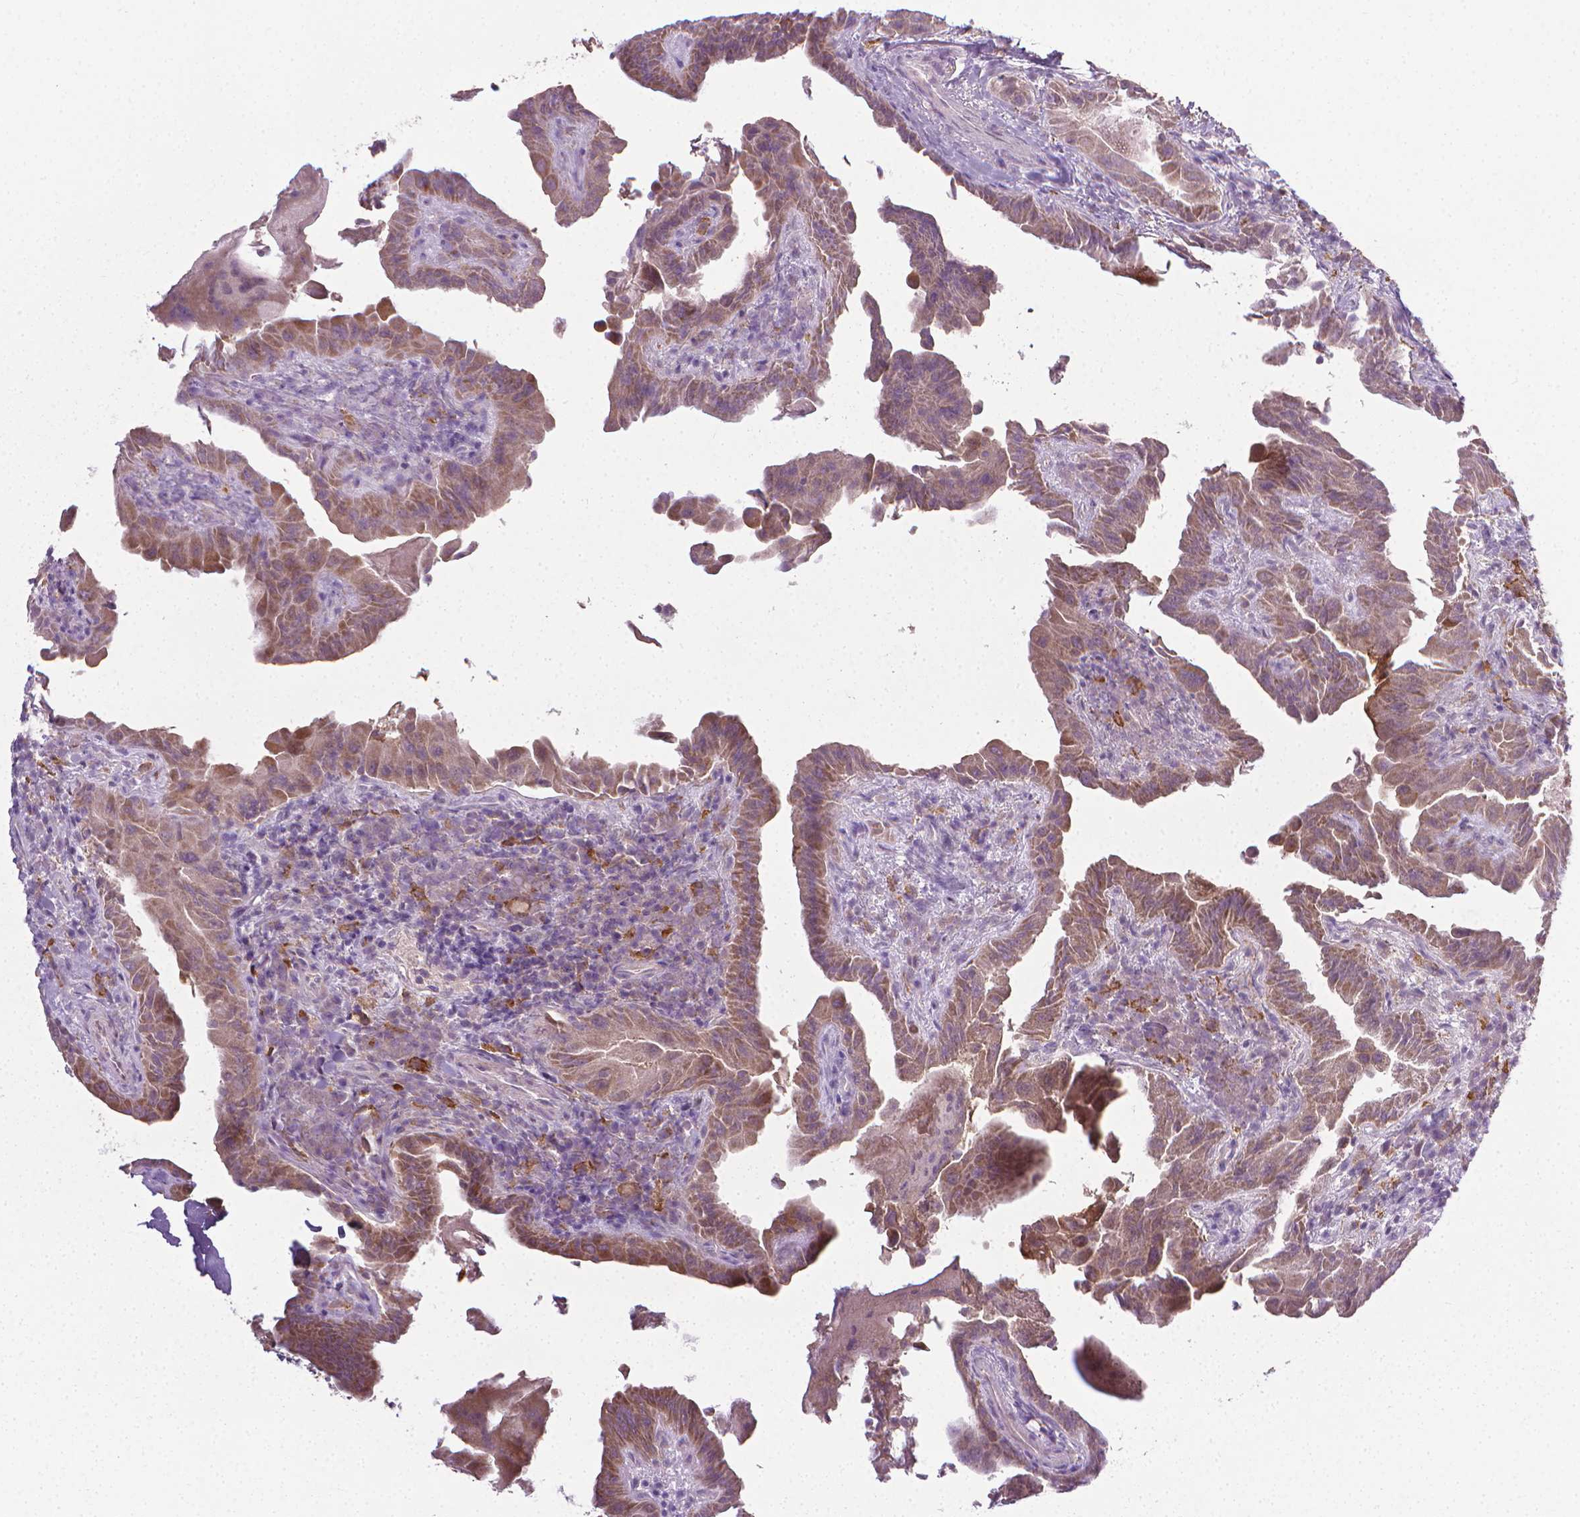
{"staining": {"intensity": "moderate", "quantity": ">75%", "location": "cytoplasmic/membranous"}, "tissue": "thyroid cancer", "cell_type": "Tumor cells", "image_type": "cancer", "snomed": [{"axis": "morphology", "description": "Papillary adenocarcinoma, NOS"}, {"axis": "topography", "description": "Thyroid gland"}], "caption": "High-power microscopy captured an immunohistochemistry histopathology image of thyroid cancer, revealing moderate cytoplasmic/membranous expression in about >75% of tumor cells. Immunohistochemistry stains the protein in brown and the nuclei are stained blue.", "gene": "PRAG1", "patient": {"sex": "female", "age": 37}}